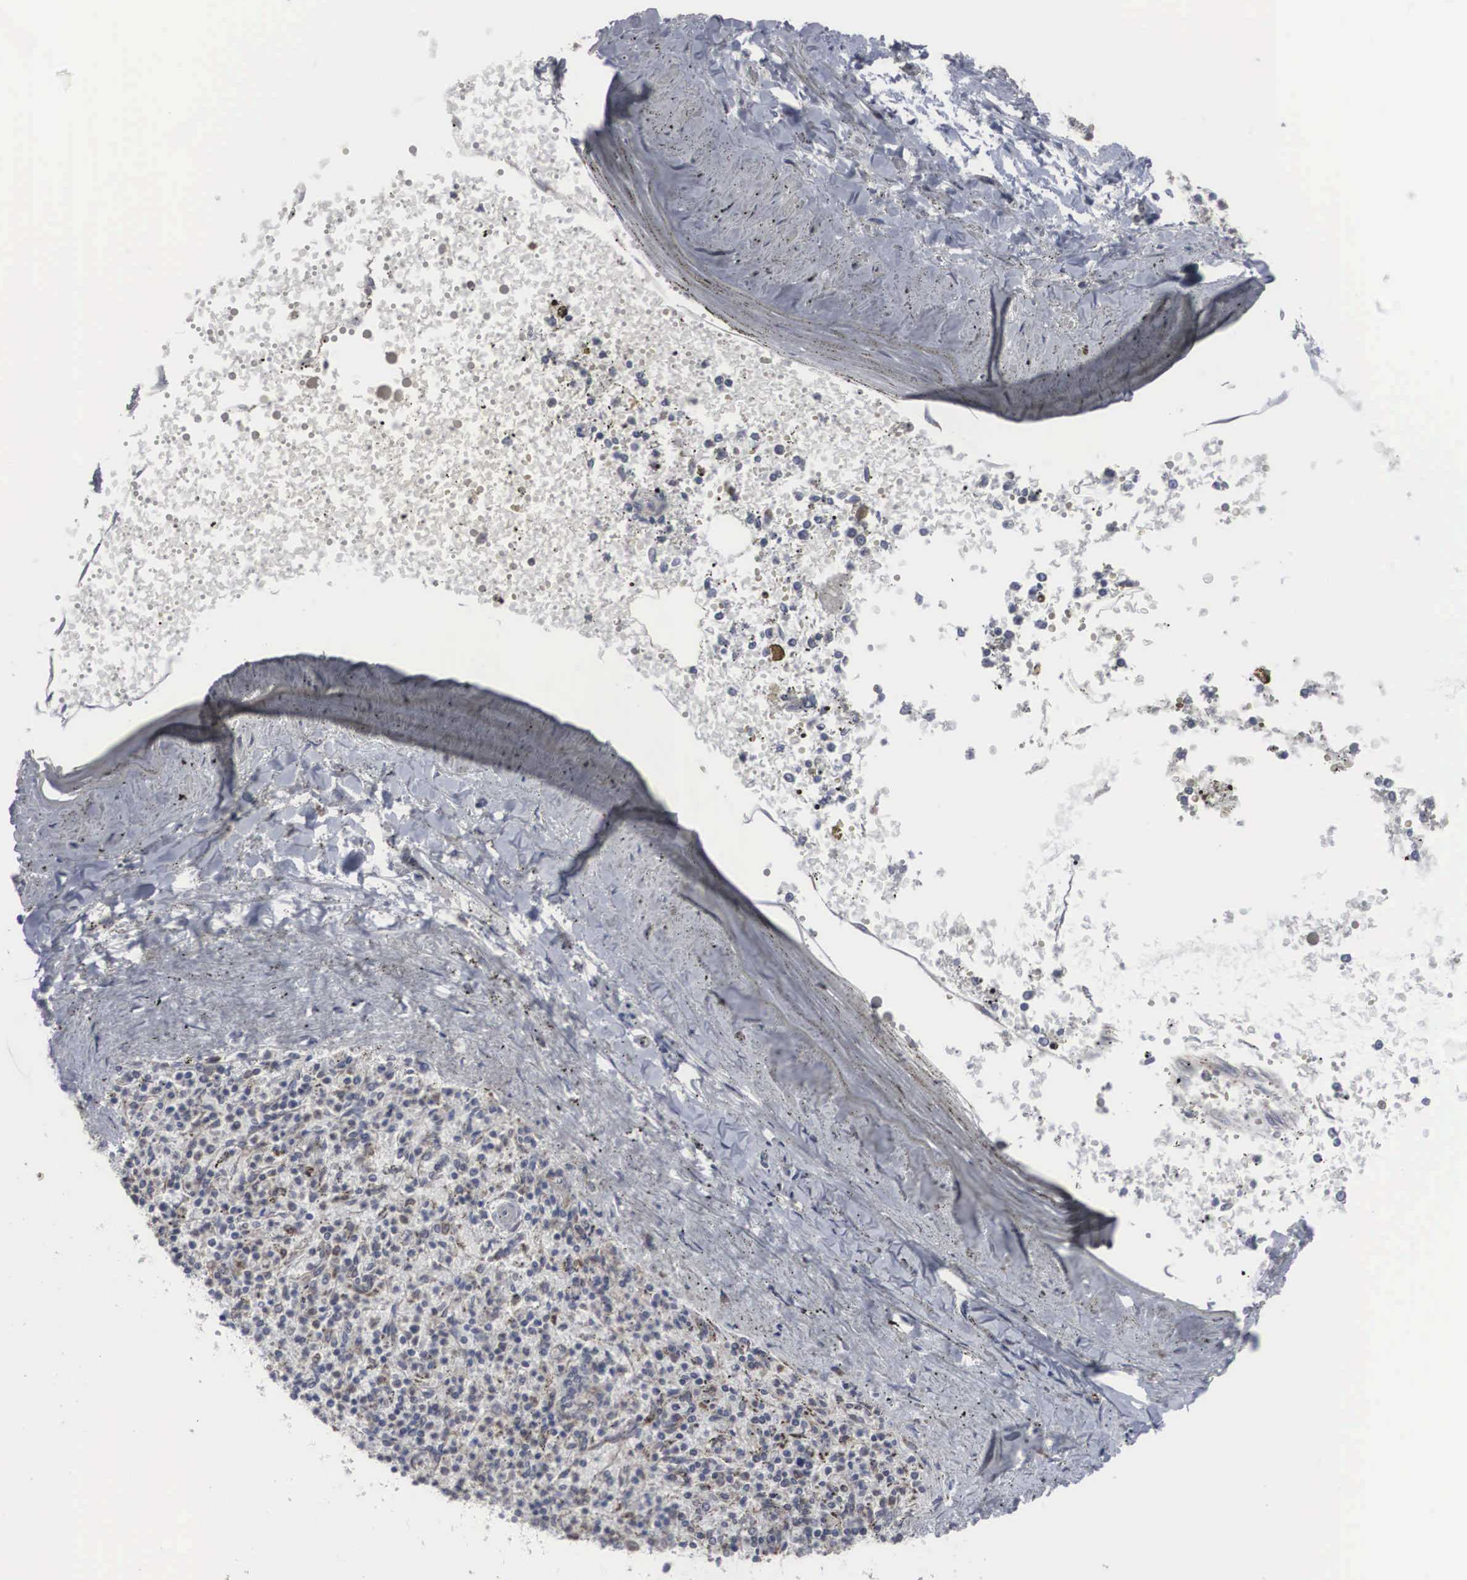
{"staining": {"intensity": "weak", "quantity": "25%-75%", "location": "cytoplasmic/membranous"}, "tissue": "spleen", "cell_type": "Cells in red pulp", "image_type": "normal", "snomed": [{"axis": "morphology", "description": "Normal tissue, NOS"}, {"axis": "topography", "description": "Spleen"}], "caption": "IHC (DAB) staining of unremarkable spleen exhibits weak cytoplasmic/membranous protein expression in about 25%-75% of cells in red pulp. (DAB IHC with brightfield microscopy, high magnification).", "gene": "CTAGE15", "patient": {"sex": "male", "age": 72}}